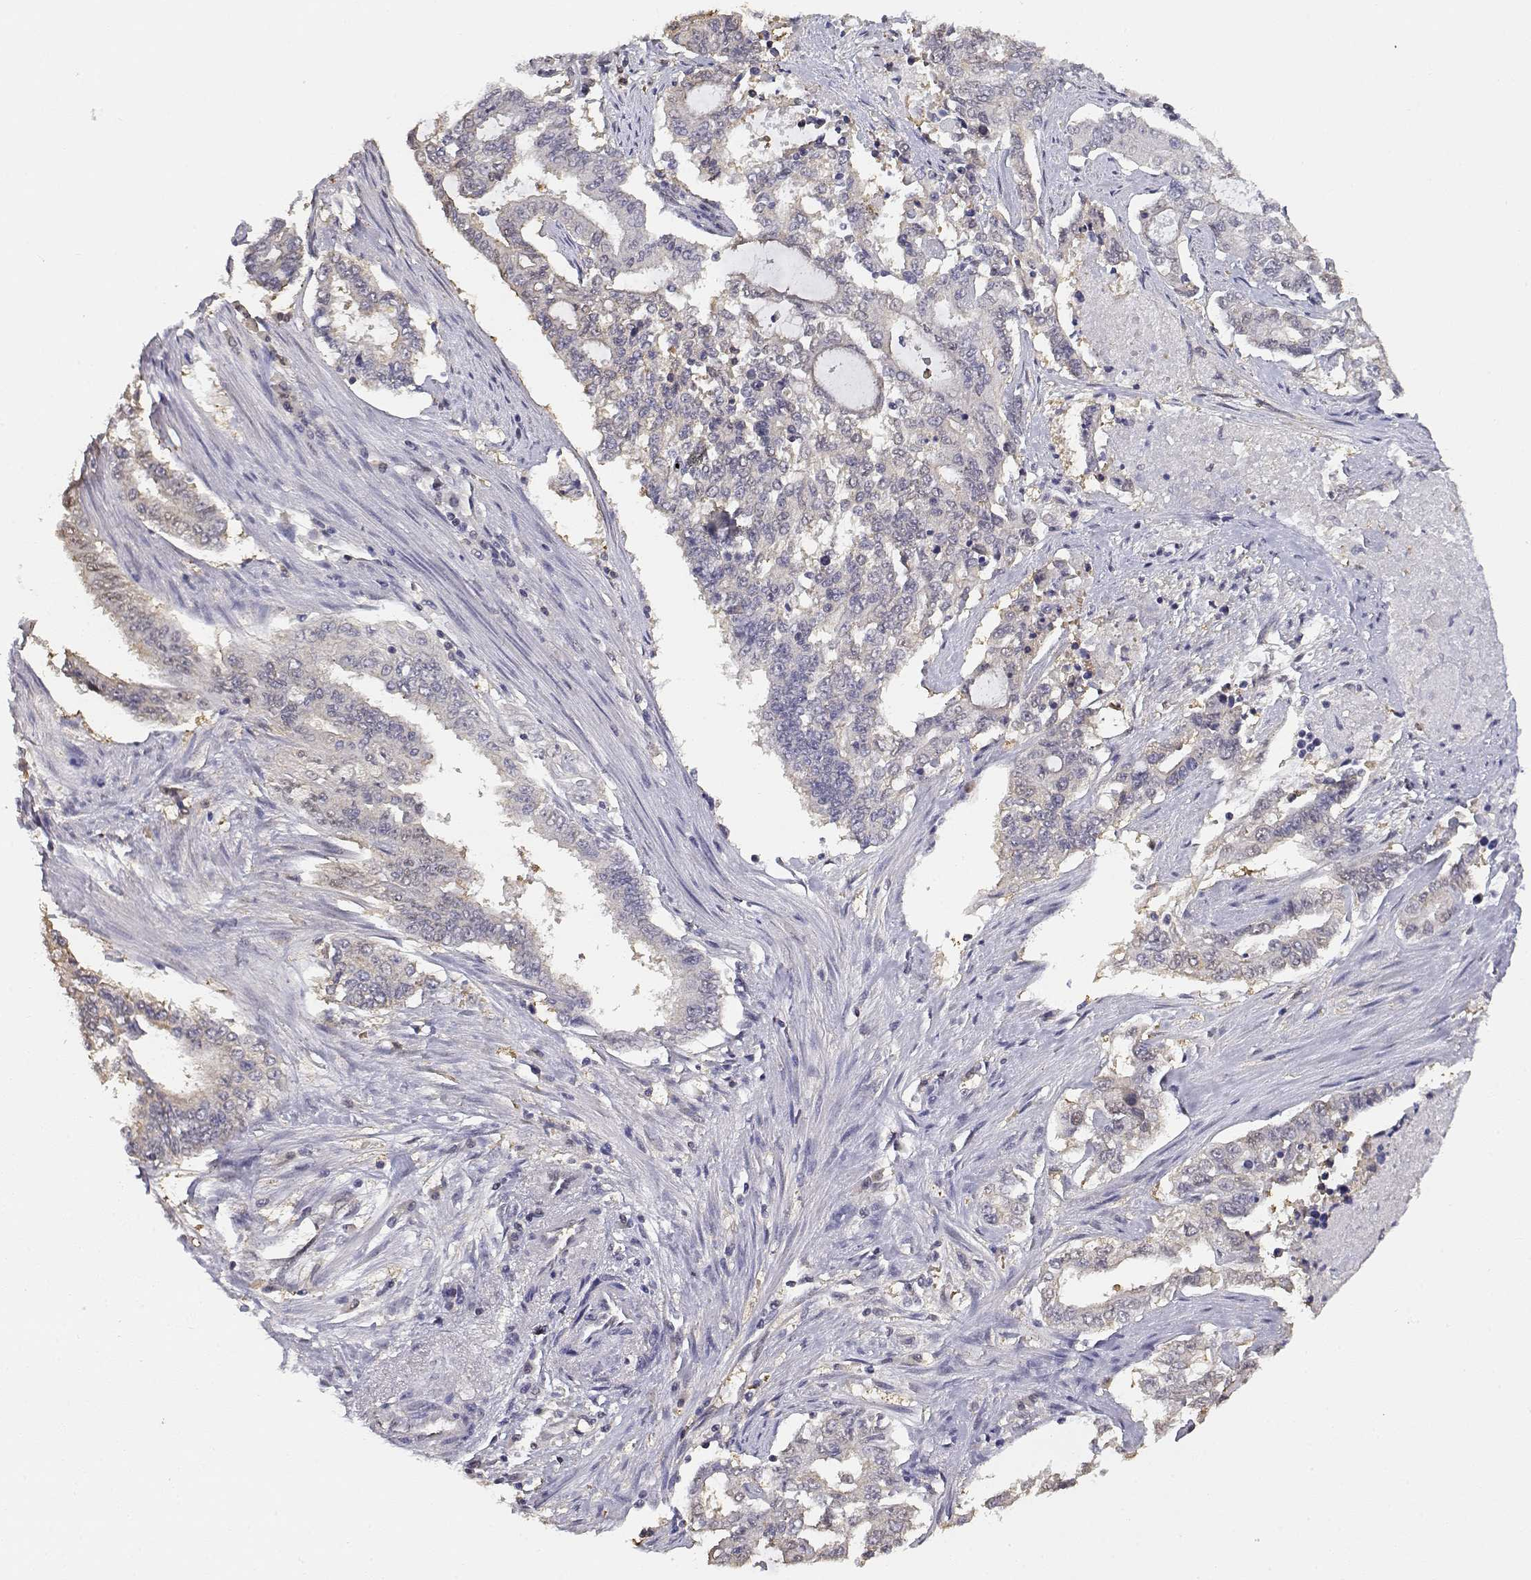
{"staining": {"intensity": "negative", "quantity": "none", "location": "none"}, "tissue": "endometrial cancer", "cell_type": "Tumor cells", "image_type": "cancer", "snomed": [{"axis": "morphology", "description": "Adenocarcinoma, NOS"}, {"axis": "topography", "description": "Uterus"}], "caption": "Immunohistochemical staining of human endometrial adenocarcinoma demonstrates no significant expression in tumor cells.", "gene": "ADA", "patient": {"sex": "female", "age": 59}}